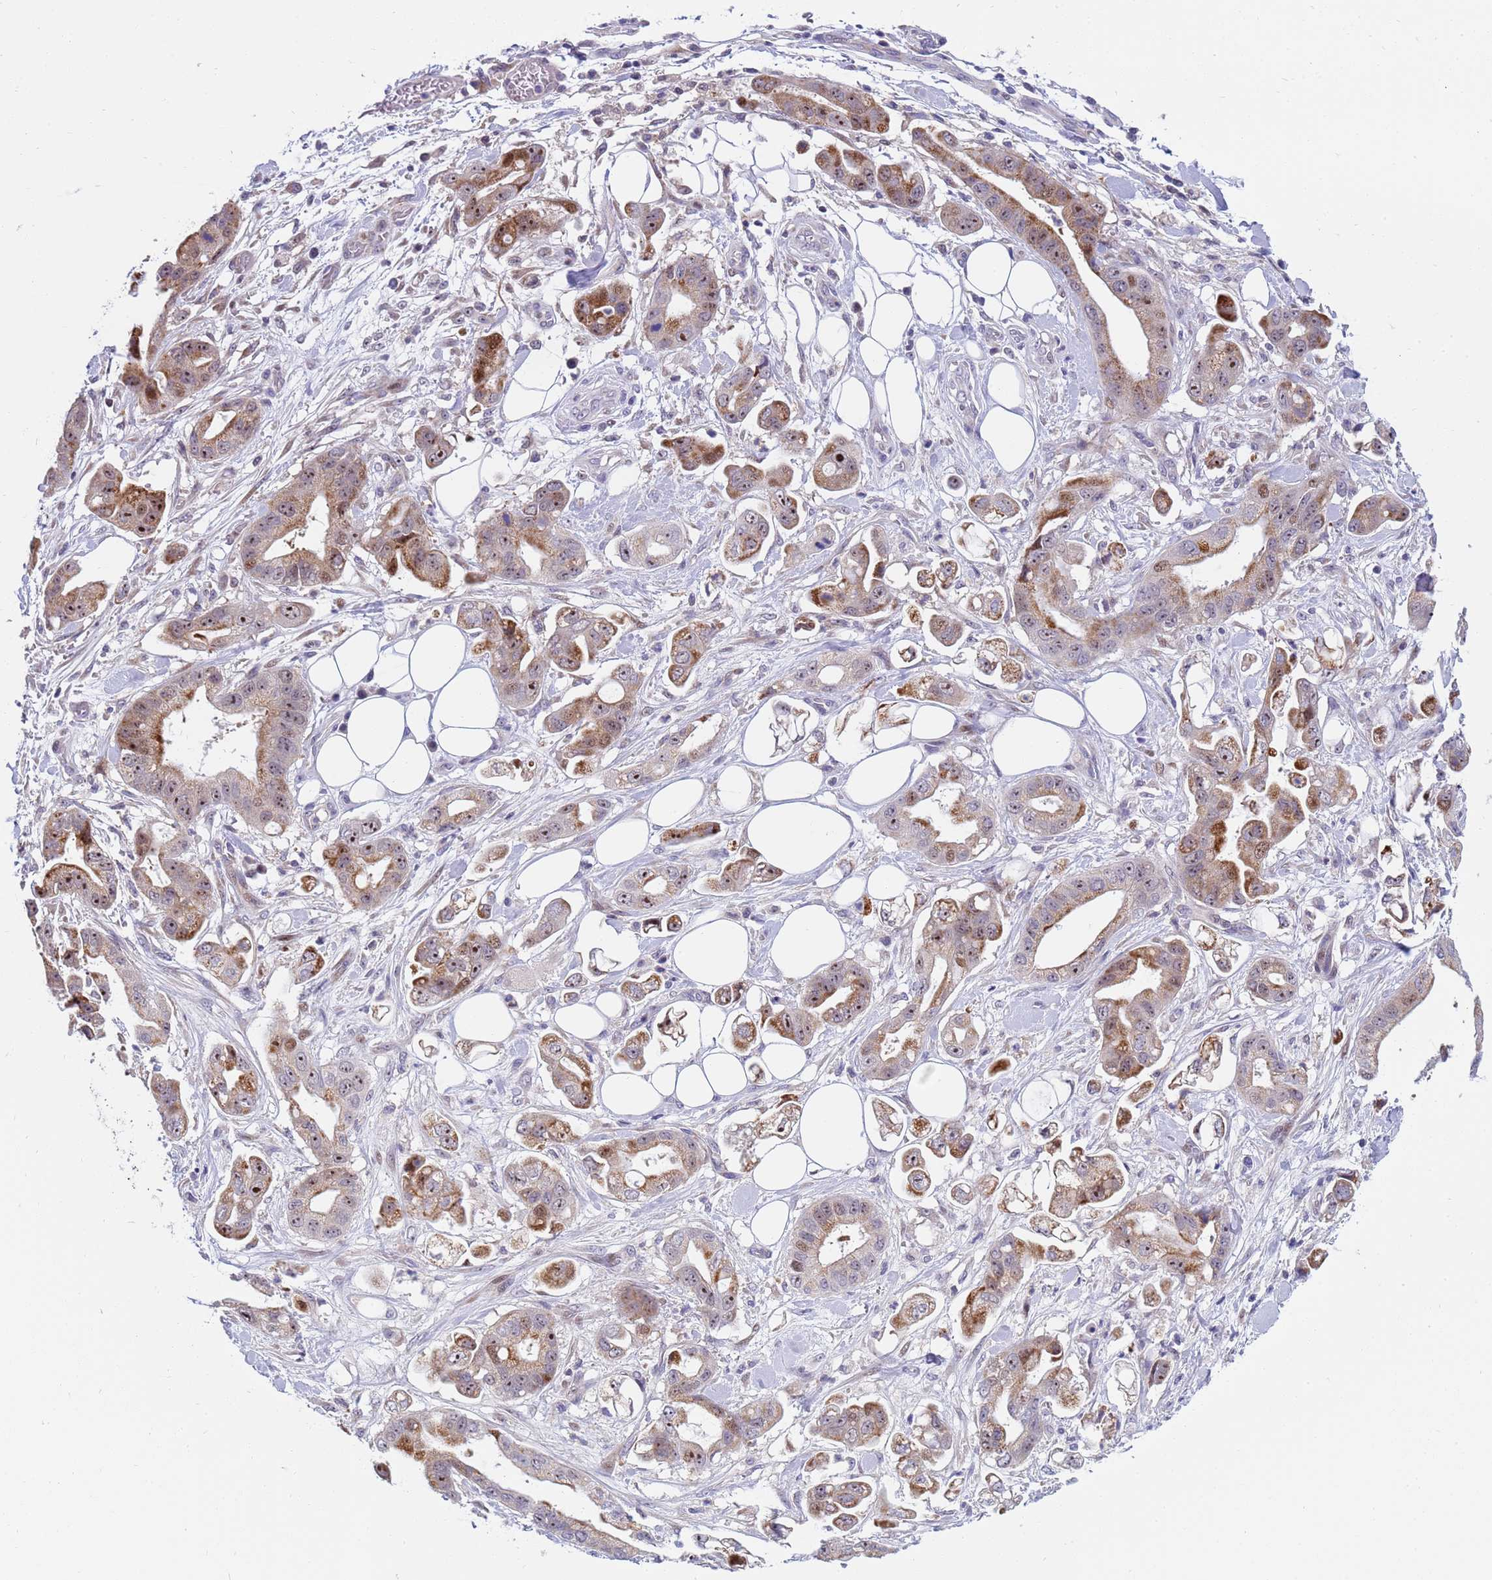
{"staining": {"intensity": "moderate", "quantity": ">75%", "location": "cytoplasmic/membranous,nuclear"}, "tissue": "stomach cancer", "cell_type": "Tumor cells", "image_type": "cancer", "snomed": [{"axis": "morphology", "description": "Adenocarcinoma, NOS"}, {"axis": "topography", "description": "Stomach"}], "caption": "IHC of adenocarcinoma (stomach) exhibits medium levels of moderate cytoplasmic/membranous and nuclear expression in approximately >75% of tumor cells.", "gene": "LRATD1", "patient": {"sex": "male", "age": 62}}